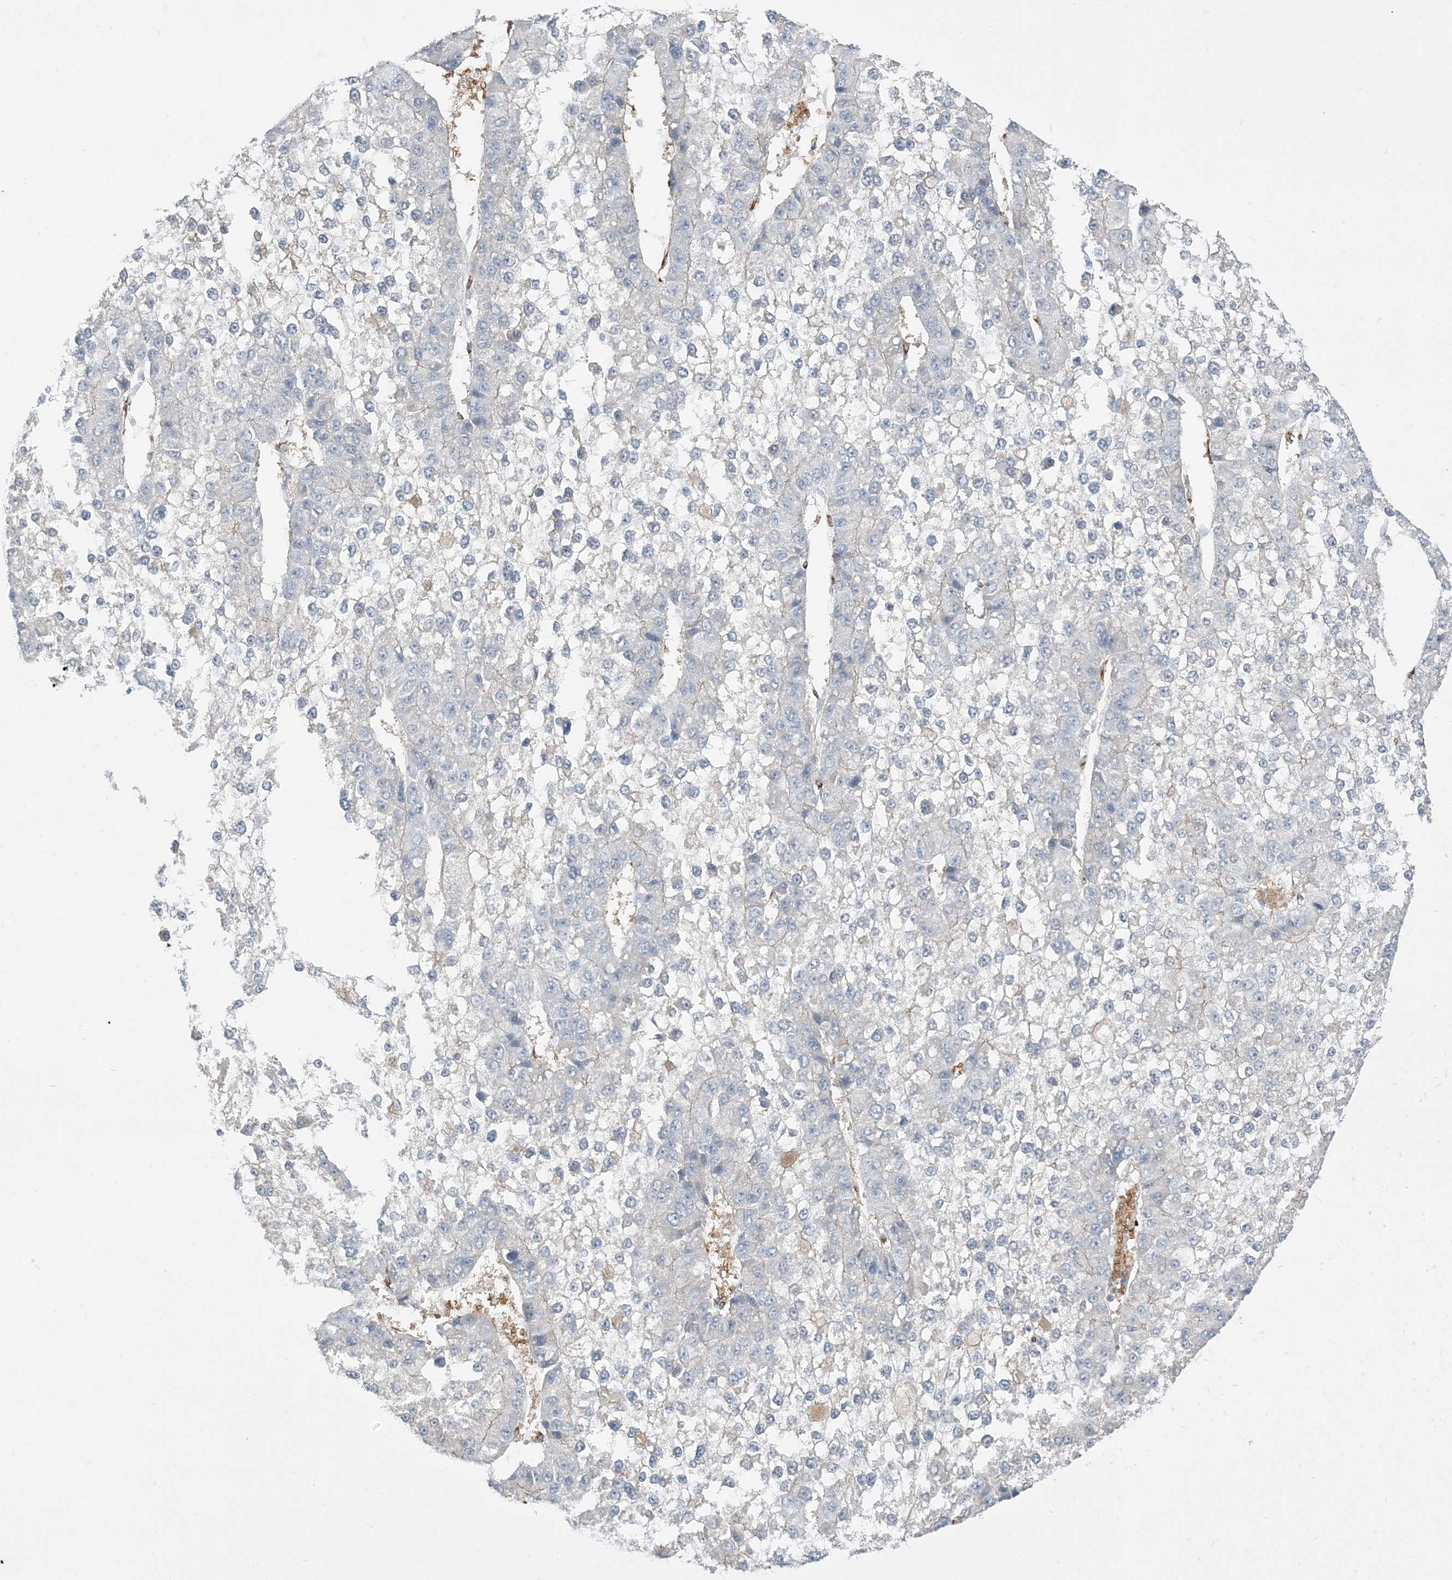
{"staining": {"intensity": "negative", "quantity": "none", "location": "none"}, "tissue": "liver cancer", "cell_type": "Tumor cells", "image_type": "cancer", "snomed": [{"axis": "morphology", "description": "Carcinoma, Hepatocellular, NOS"}, {"axis": "topography", "description": "Liver"}], "caption": "This is an immunohistochemistry image of hepatocellular carcinoma (liver). There is no staining in tumor cells.", "gene": "RIN1", "patient": {"sex": "female", "age": 73}}